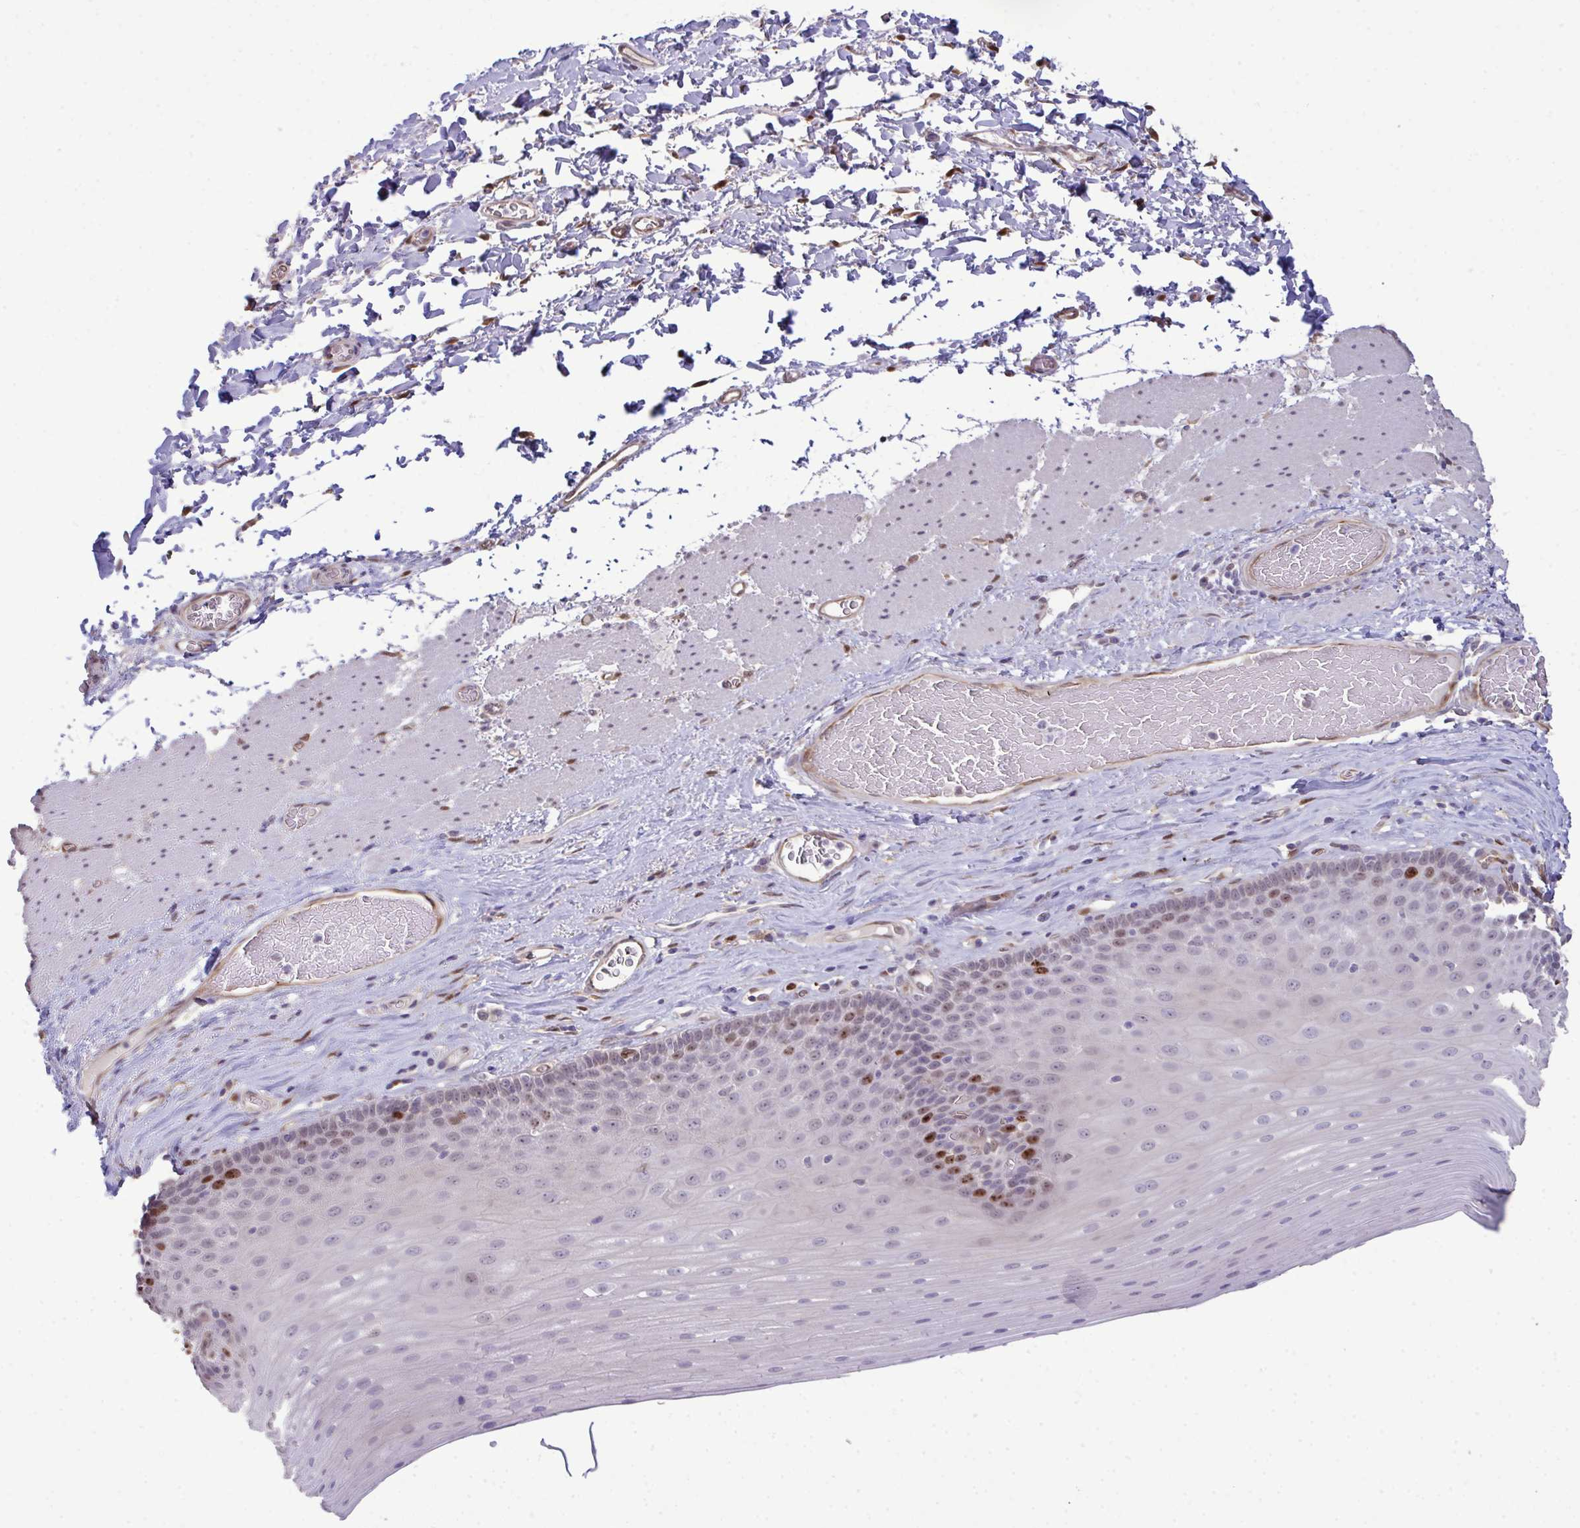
{"staining": {"intensity": "strong", "quantity": "<25%", "location": "nuclear"}, "tissue": "esophagus", "cell_type": "Squamous epithelial cells", "image_type": "normal", "snomed": [{"axis": "morphology", "description": "Normal tissue, NOS"}, {"axis": "topography", "description": "Esophagus"}], "caption": "A brown stain shows strong nuclear staining of a protein in squamous epithelial cells of benign esophagus.", "gene": "SETD7", "patient": {"sex": "male", "age": 62}}